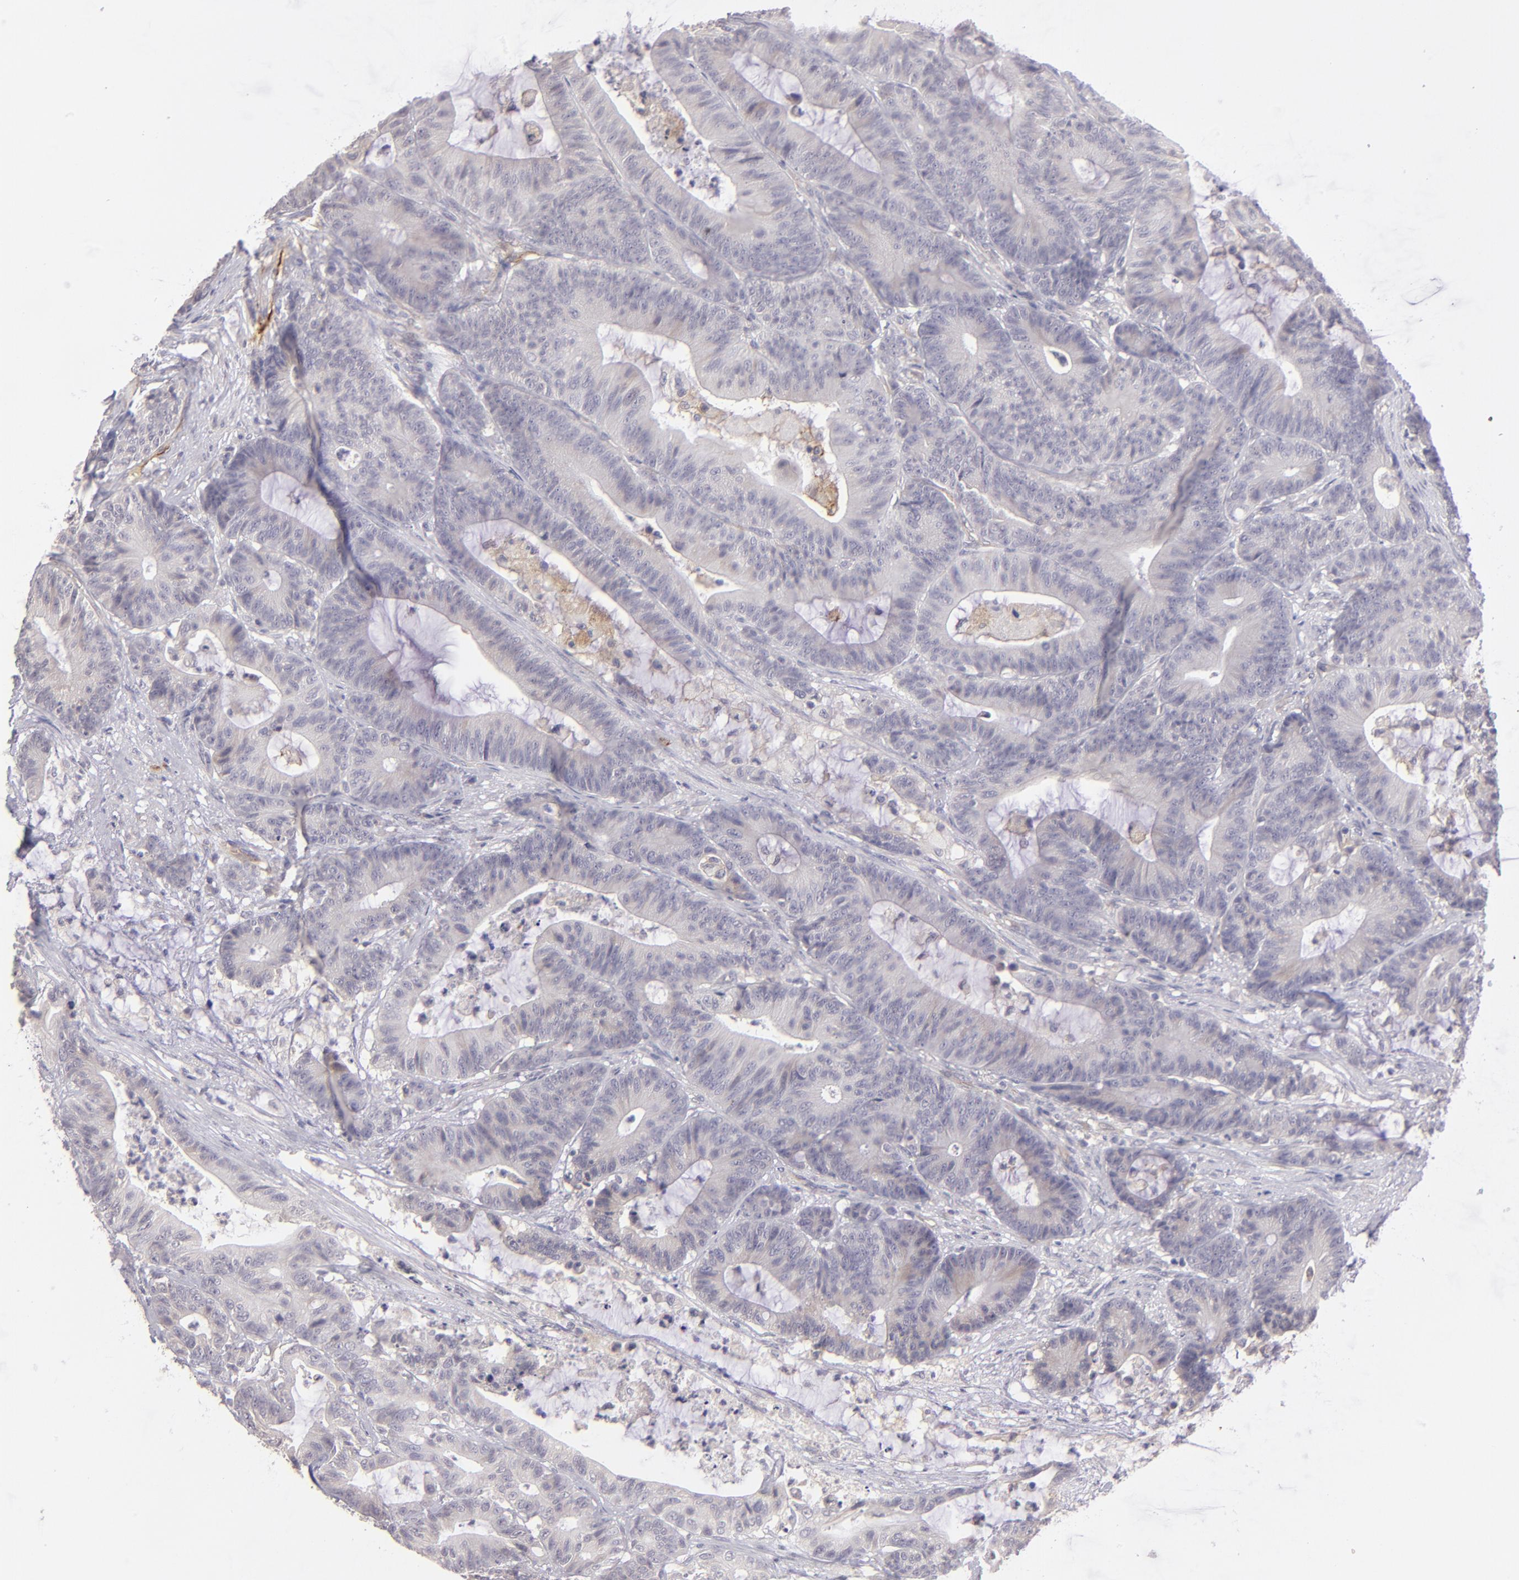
{"staining": {"intensity": "negative", "quantity": "none", "location": "none"}, "tissue": "colorectal cancer", "cell_type": "Tumor cells", "image_type": "cancer", "snomed": [{"axis": "morphology", "description": "Adenocarcinoma, NOS"}, {"axis": "topography", "description": "Colon"}], "caption": "The image exhibits no staining of tumor cells in colorectal cancer.", "gene": "THBD", "patient": {"sex": "female", "age": 84}}